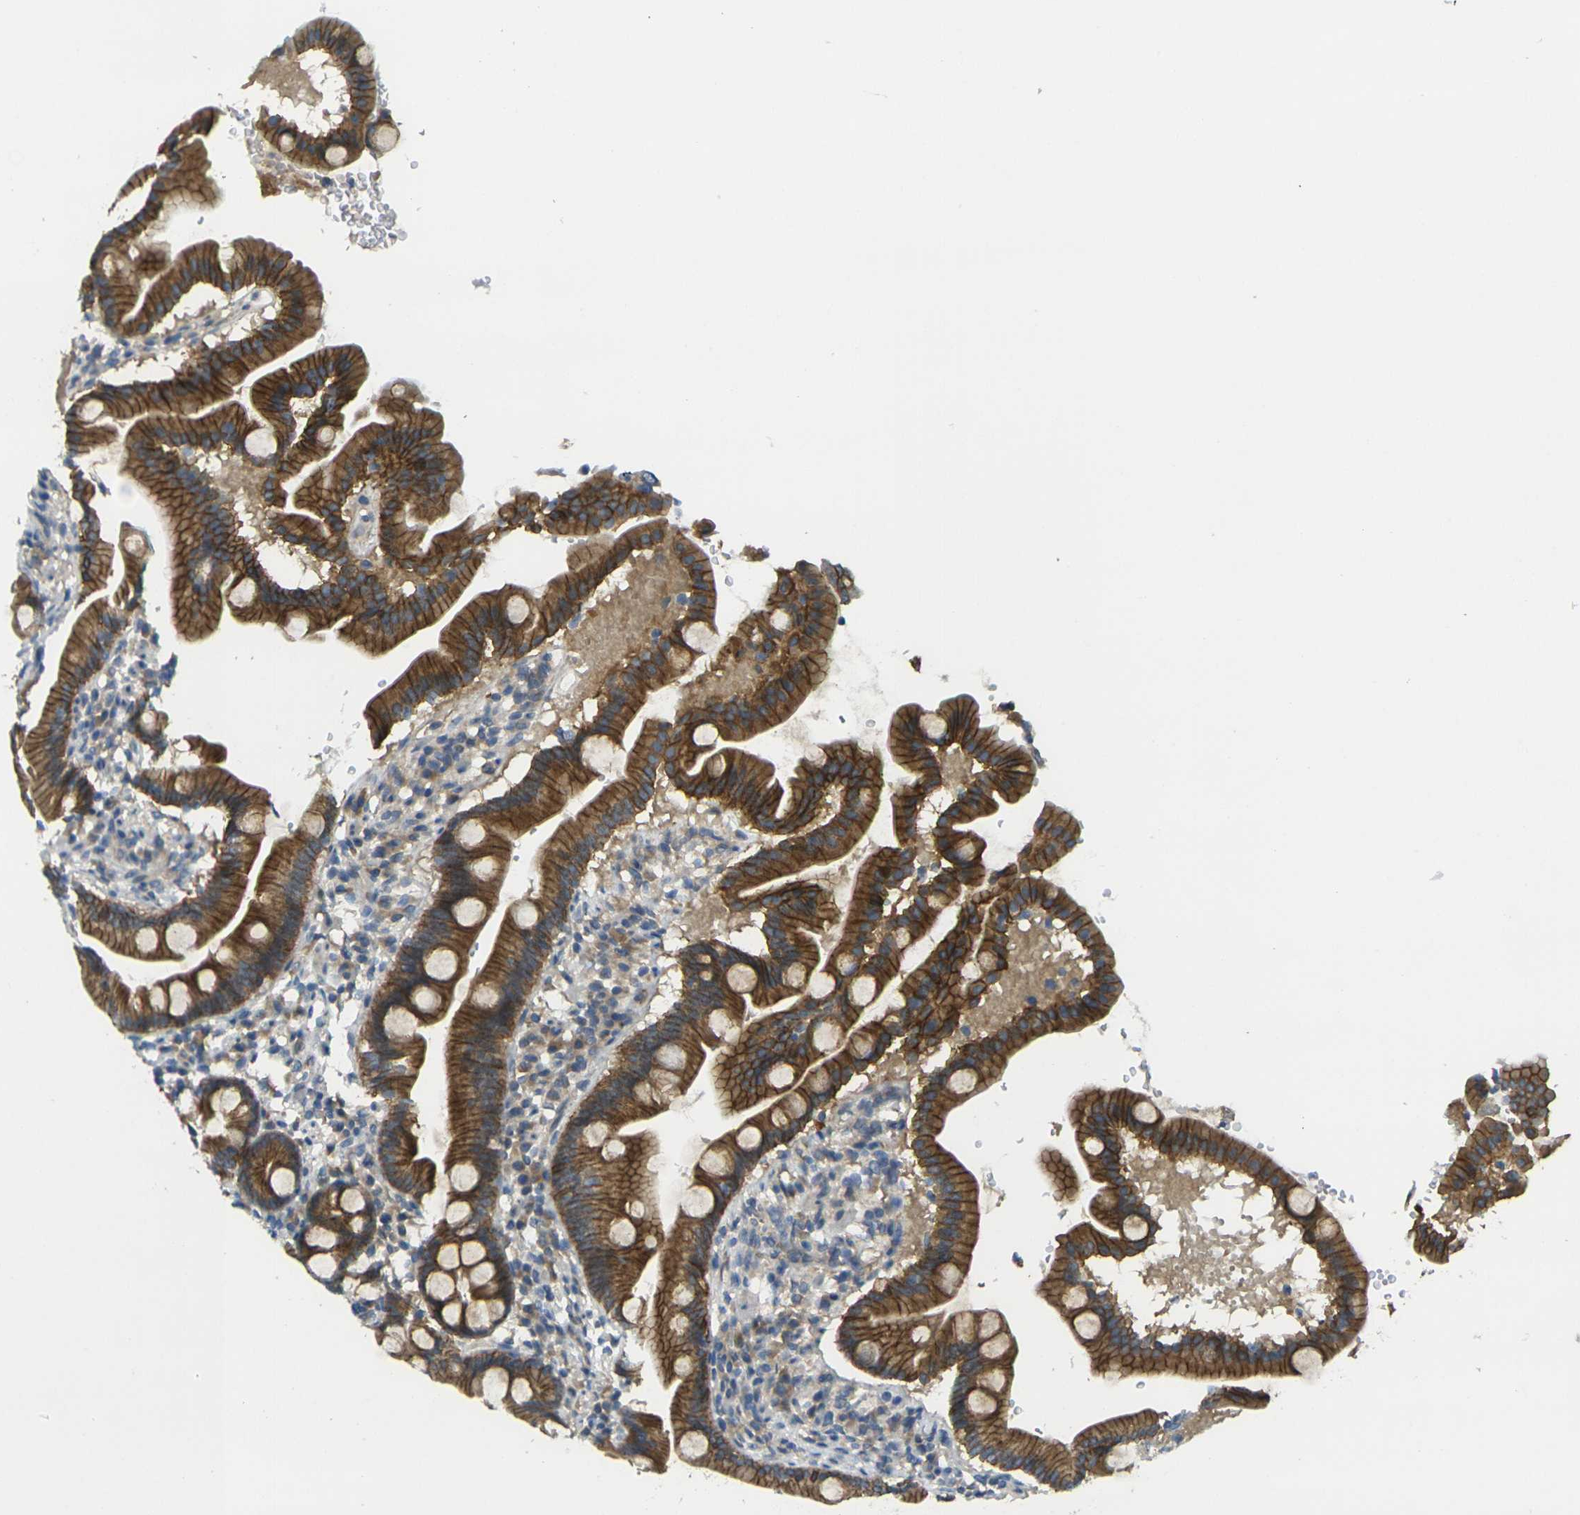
{"staining": {"intensity": "strong", "quantity": ">75%", "location": "cytoplasmic/membranous"}, "tissue": "duodenum", "cell_type": "Glandular cells", "image_type": "normal", "snomed": [{"axis": "morphology", "description": "Normal tissue, NOS"}, {"axis": "topography", "description": "Duodenum"}], "caption": "IHC of benign human duodenum demonstrates high levels of strong cytoplasmic/membranous staining in about >75% of glandular cells.", "gene": "RHBDD1", "patient": {"sex": "male", "age": 50}}